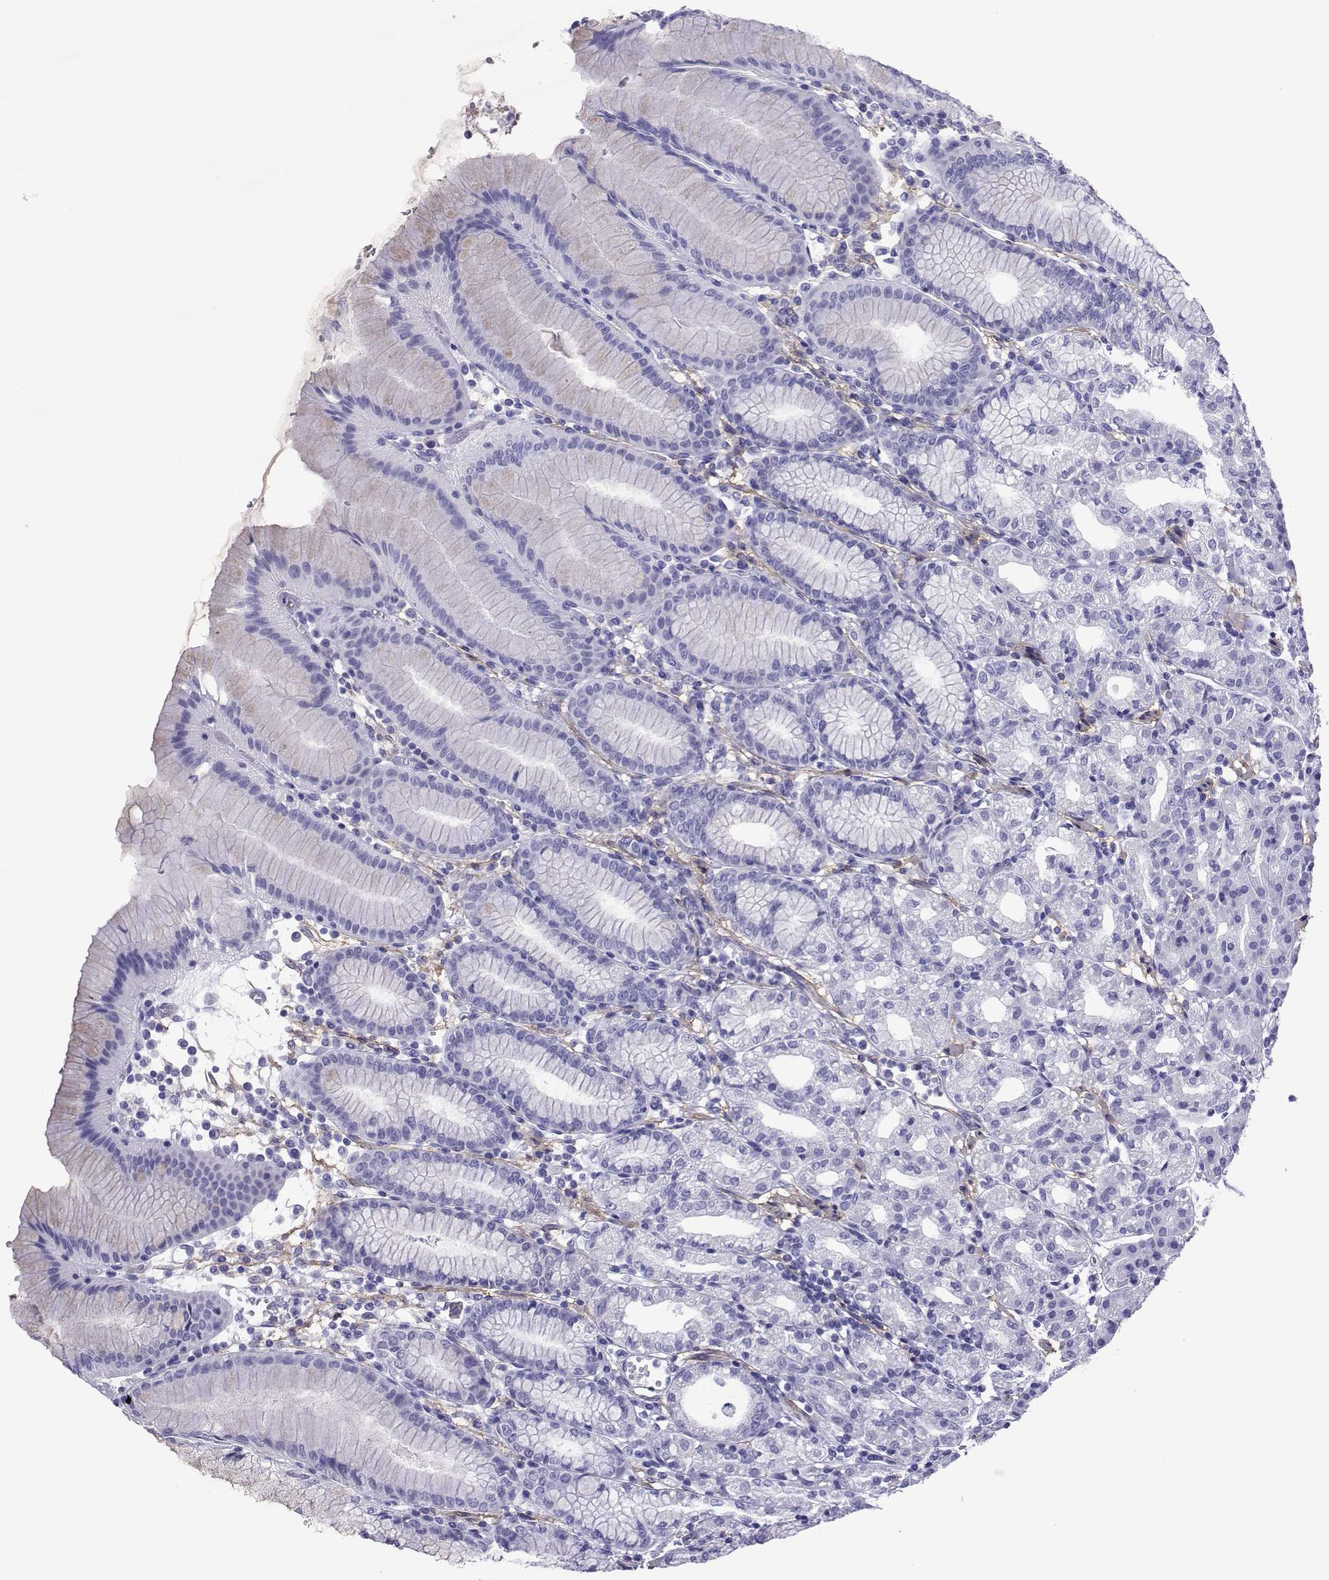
{"staining": {"intensity": "negative", "quantity": "none", "location": "none"}, "tissue": "stomach", "cell_type": "Glandular cells", "image_type": "normal", "snomed": [{"axis": "morphology", "description": "Normal tissue, NOS"}, {"axis": "topography", "description": "Skeletal muscle"}, {"axis": "topography", "description": "Stomach"}], "caption": "DAB immunohistochemical staining of normal human stomach exhibits no significant staining in glandular cells. (Stains: DAB (3,3'-diaminobenzidine) immunohistochemistry (IHC) with hematoxylin counter stain, Microscopy: brightfield microscopy at high magnification).", "gene": "SPANXA1", "patient": {"sex": "female", "age": 57}}